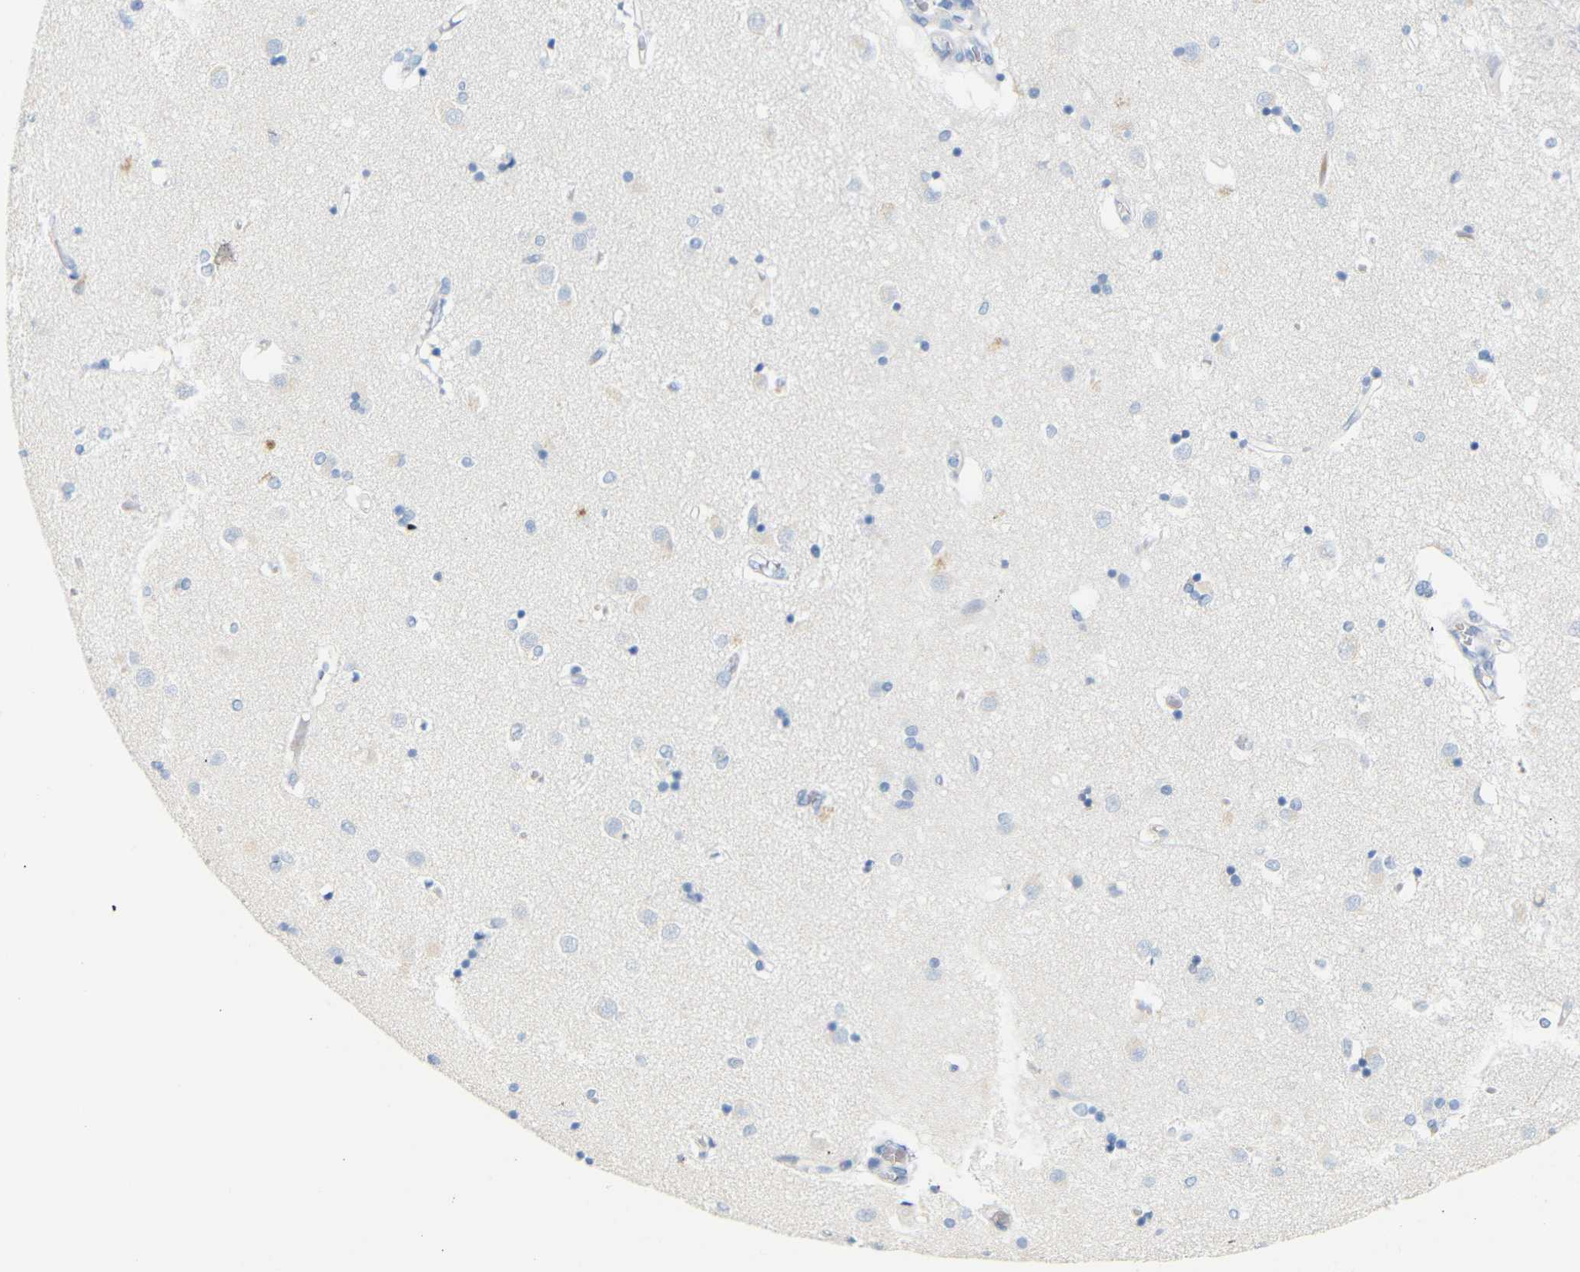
{"staining": {"intensity": "negative", "quantity": "none", "location": "none"}, "tissue": "caudate", "cell_type": "Glial cells", "image_type": "normal", "snomed": [{"axis": "morphology", "description": "Normal tissue, NOS"}, {"axis": "topography", "description": "Lateral ventricle wall"}], "caption": "Immunohistochemical staining of unremarkable human caudate shows no significant expression in glial cells. Brightfield microscopy of IHC stained with DAB (brown) and hematoxylin (blue), captured at high magnification.", "gene": "DYNAP", "patient": {"sex": "female", "age": 54}}